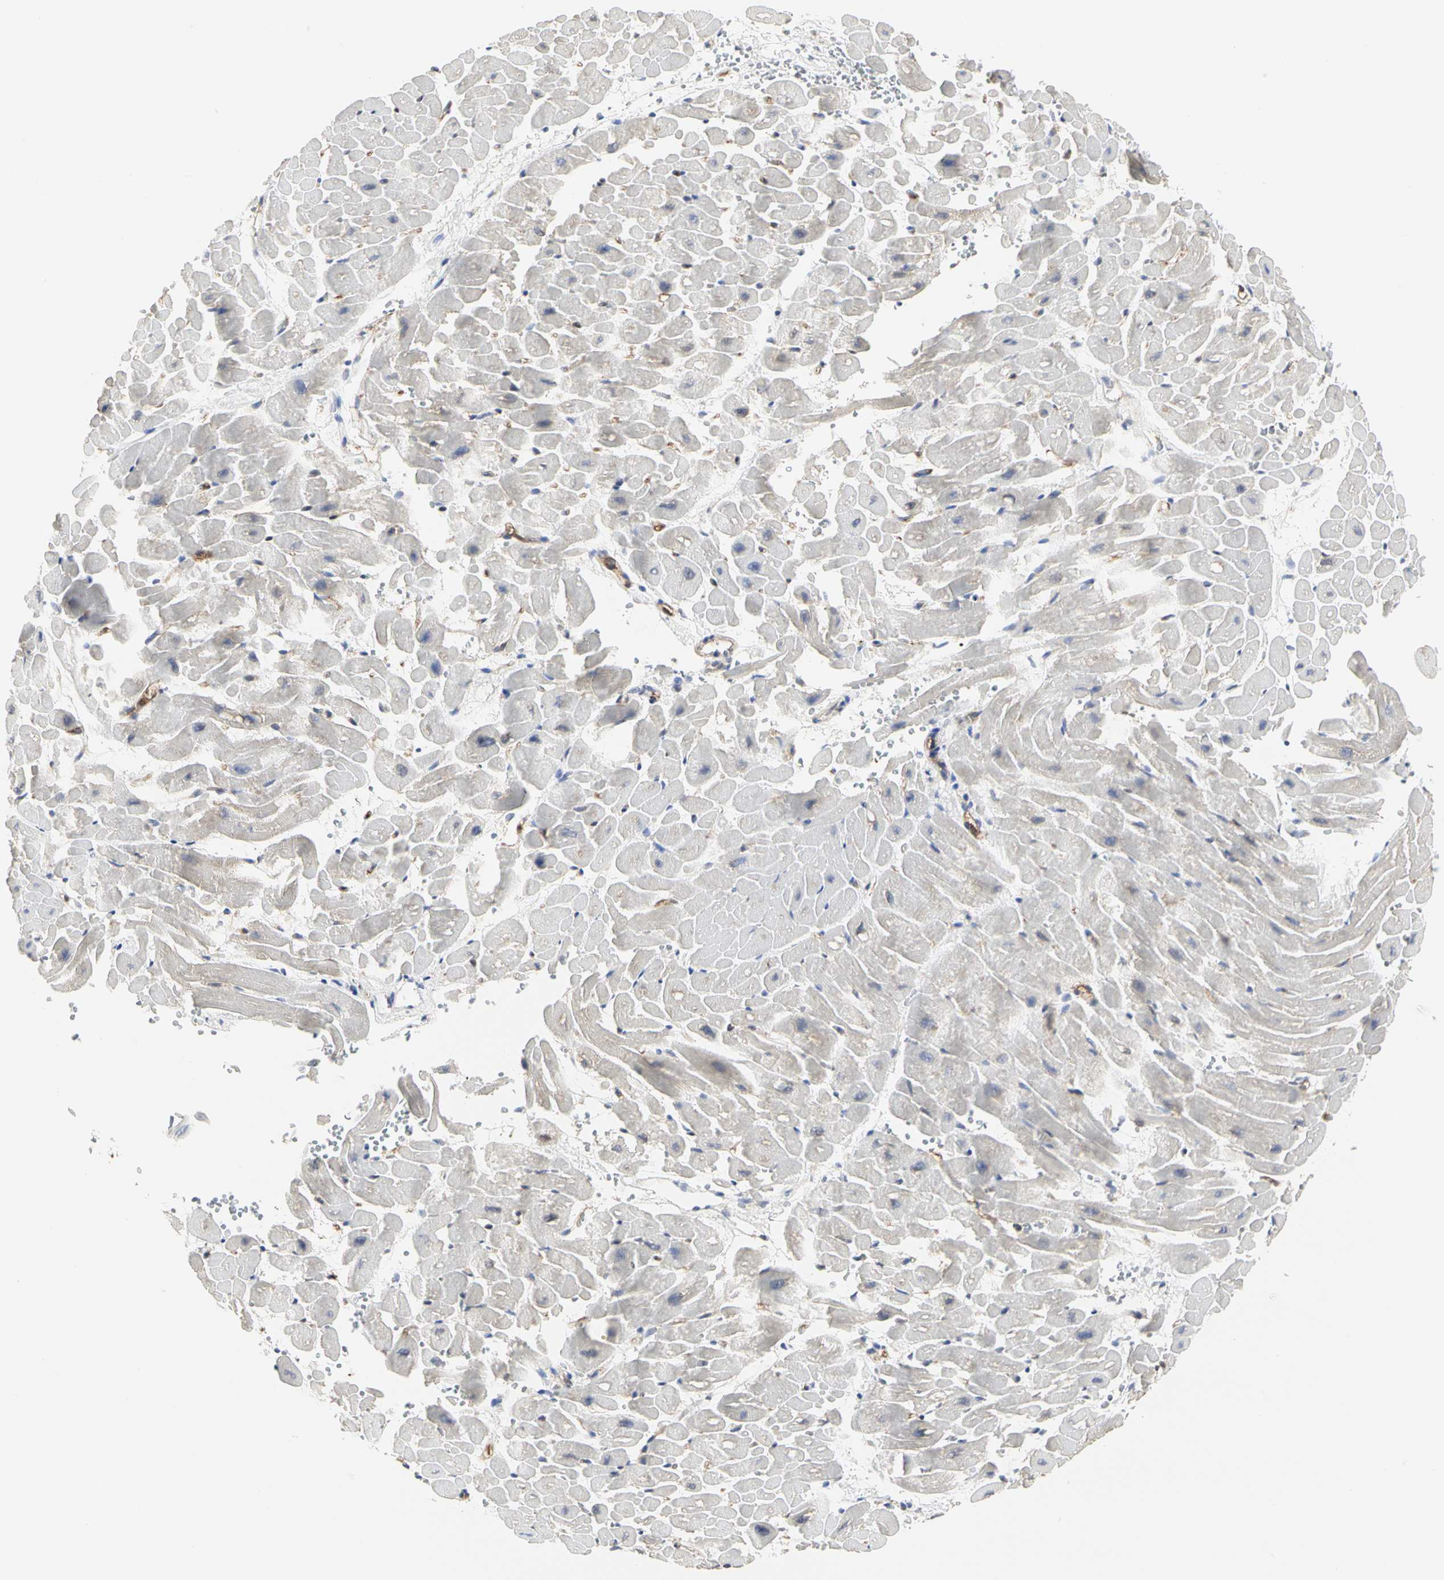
{"staining": {"intensity": "weak", "quantity": "<25%", "location": "cytoplasmic/membranous"}, "tissue": "heart muscle", "cell_type": "Cardiomyocytes", "image_type": "normal", "snomed": [{"axis": "morphology", "description": "Normal tissue, NOS"}, {"axis": "topography", "description": "Heart"}], "caption": "IHC of normal heart muscle demonstrates no expression in cardiomyocytes. (DAB (3,3'-diaminobenzidine) IHC with hematoxylin counter stain).", "gene": "C3orf52", "patient": {"sex": "male", "age": 45}}